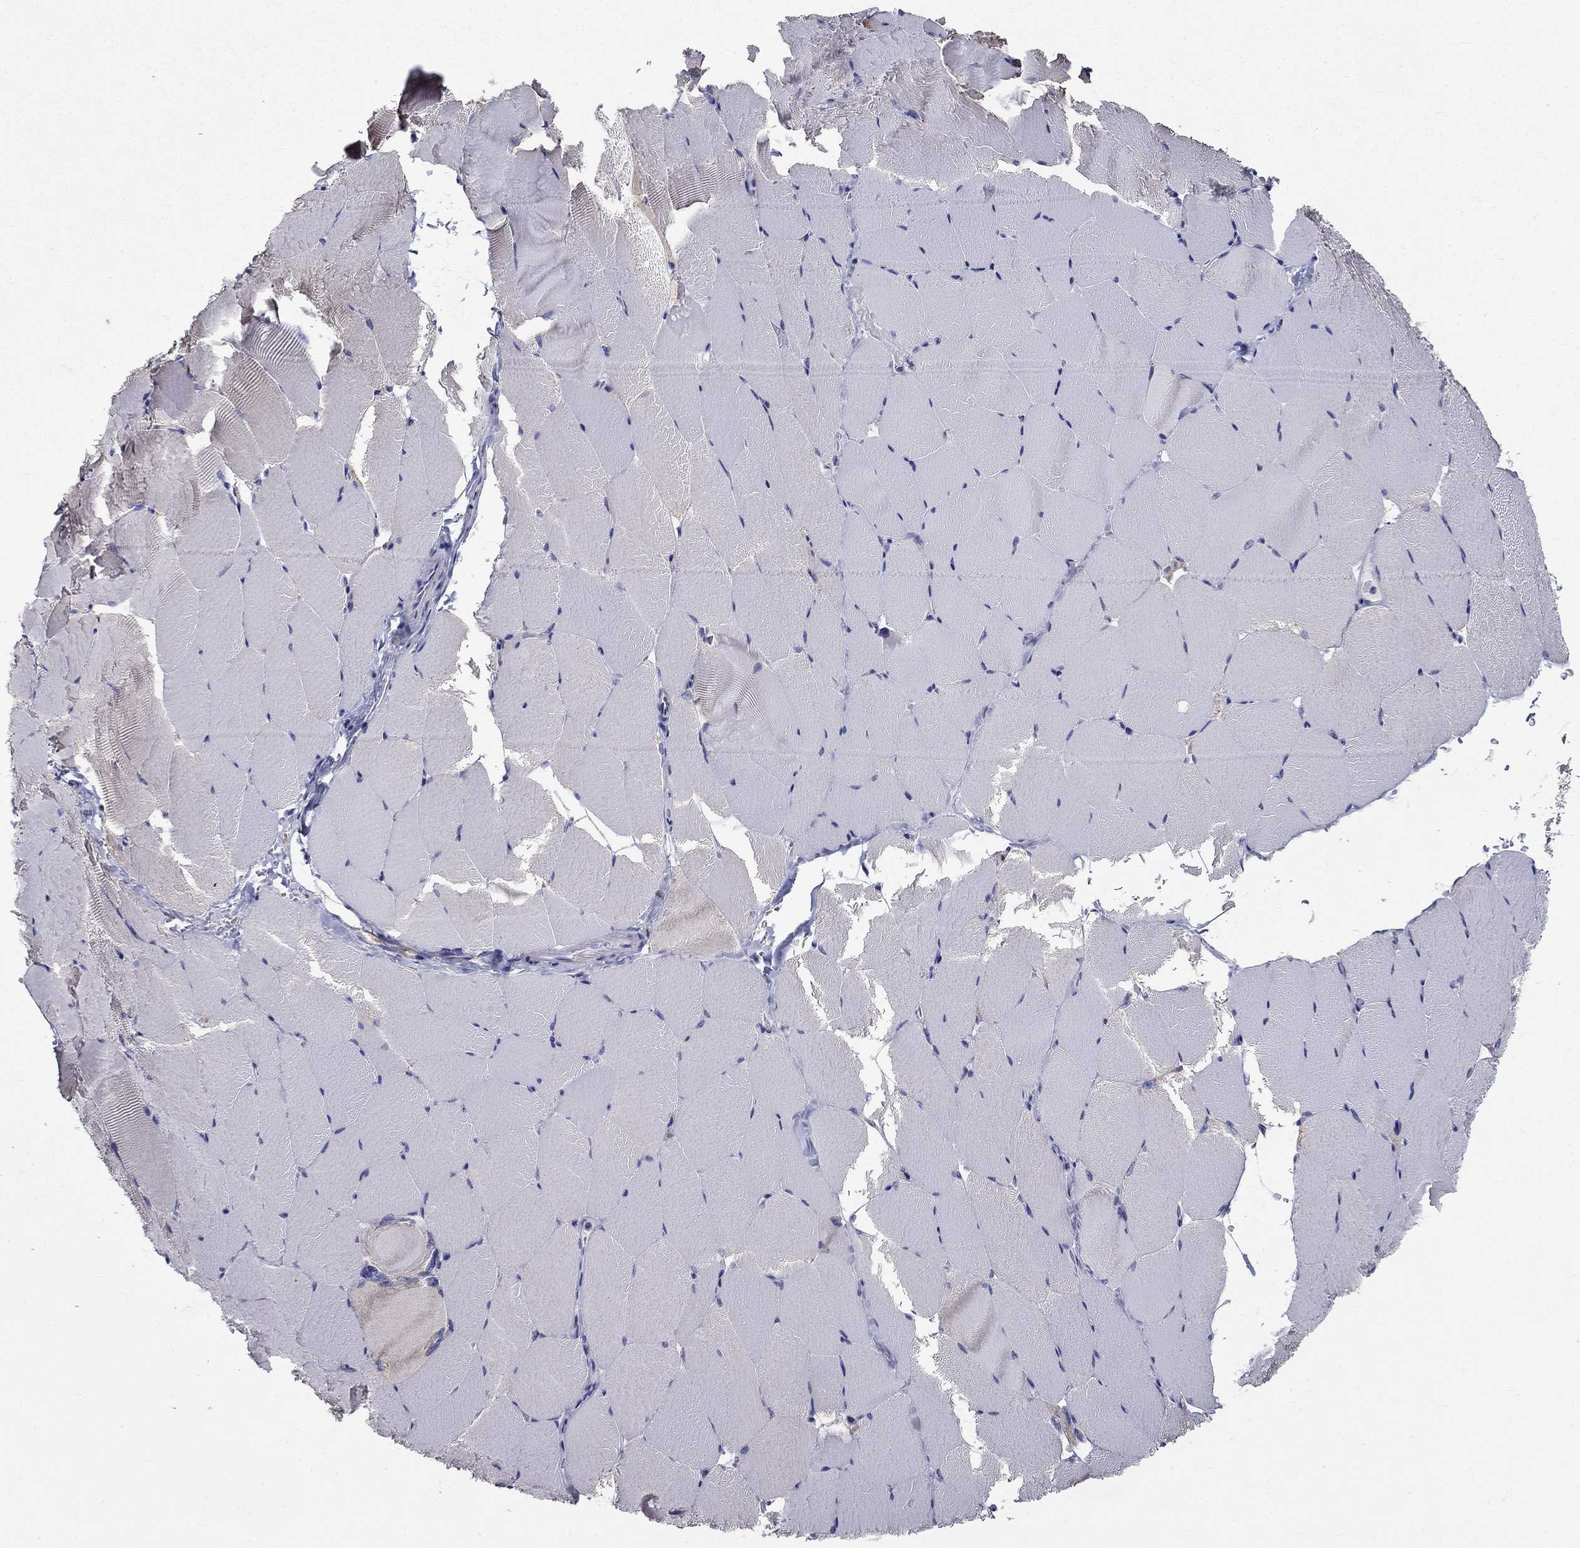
{"staining": {"intensity": "negative", "quantity": "none", "location": "none"}, "tissue": "skeletal muscle", "cell_type": "Myocytes", "image_type": "normal", "snomed": [{"axis": "morphology", "description": "Normal tissue, NOS"}, {"axis": "topography", "description": "Skeletal muscle"}], "caption": "This is an immunohistochemistry (IHC) image of unremarkable human skeletal muscle. There is no positivity in myocytes.", "gene": "NME5", "patient": {"sex": "female", "age": 37}}